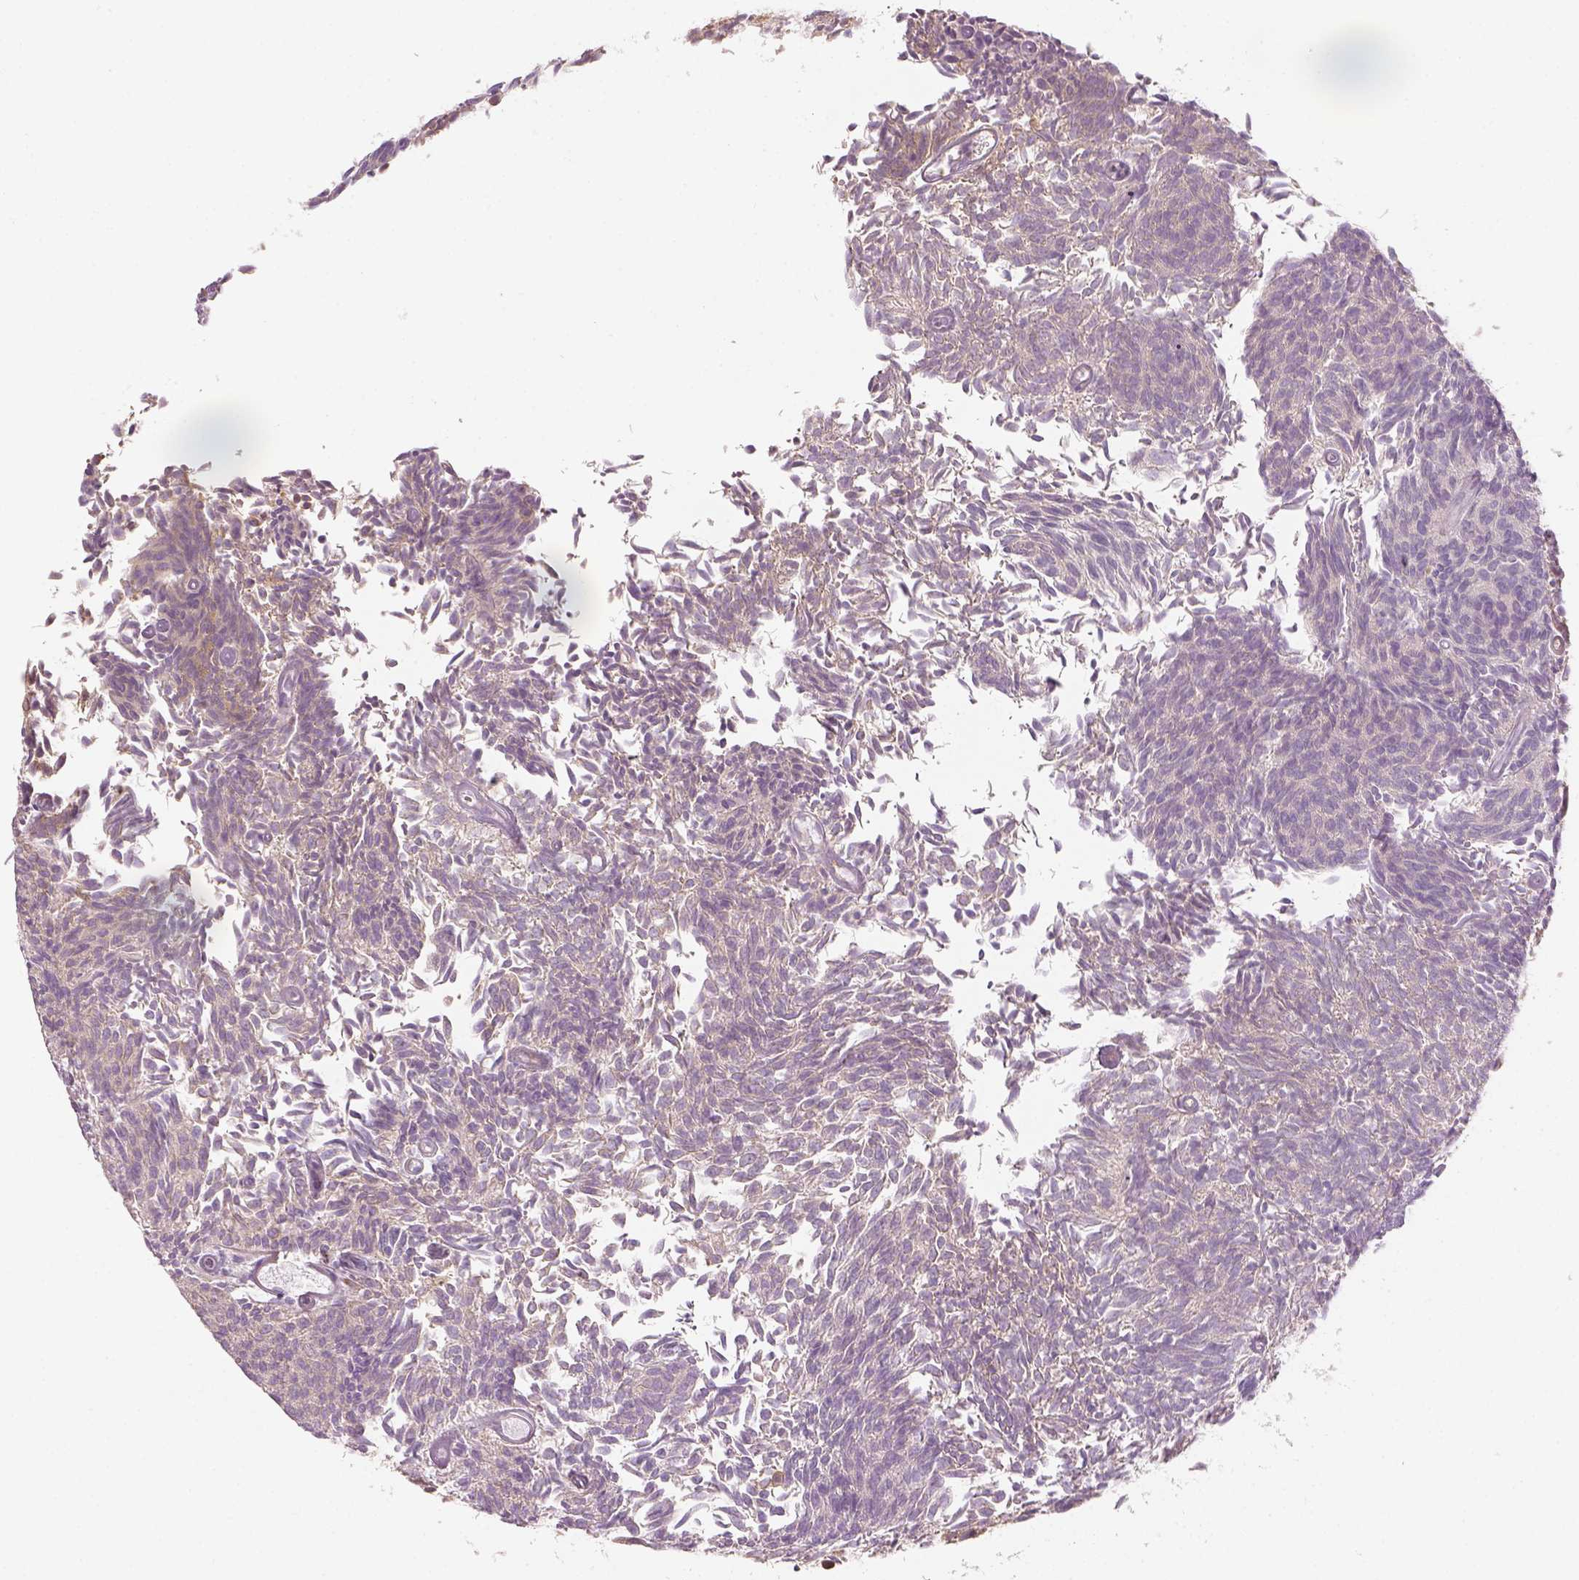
{"staining": {"intensity": "negative", "quantity": "none", "location": "none"}, "tissue": "urothelial cancer", "cell_type": "Tumor cells", "image_type": "cancer", "snomed": [{"axis": "morphology", "description": "Urothelial carcinoma, Low grade"}, {"axis": "topography", "description": "Urinary bladder"}], "caption": "Tumor cells show no significant protein expression in urothelial cancer.", "gene": "PAIP1", "patient": {"sex": "male", "age": 77}}